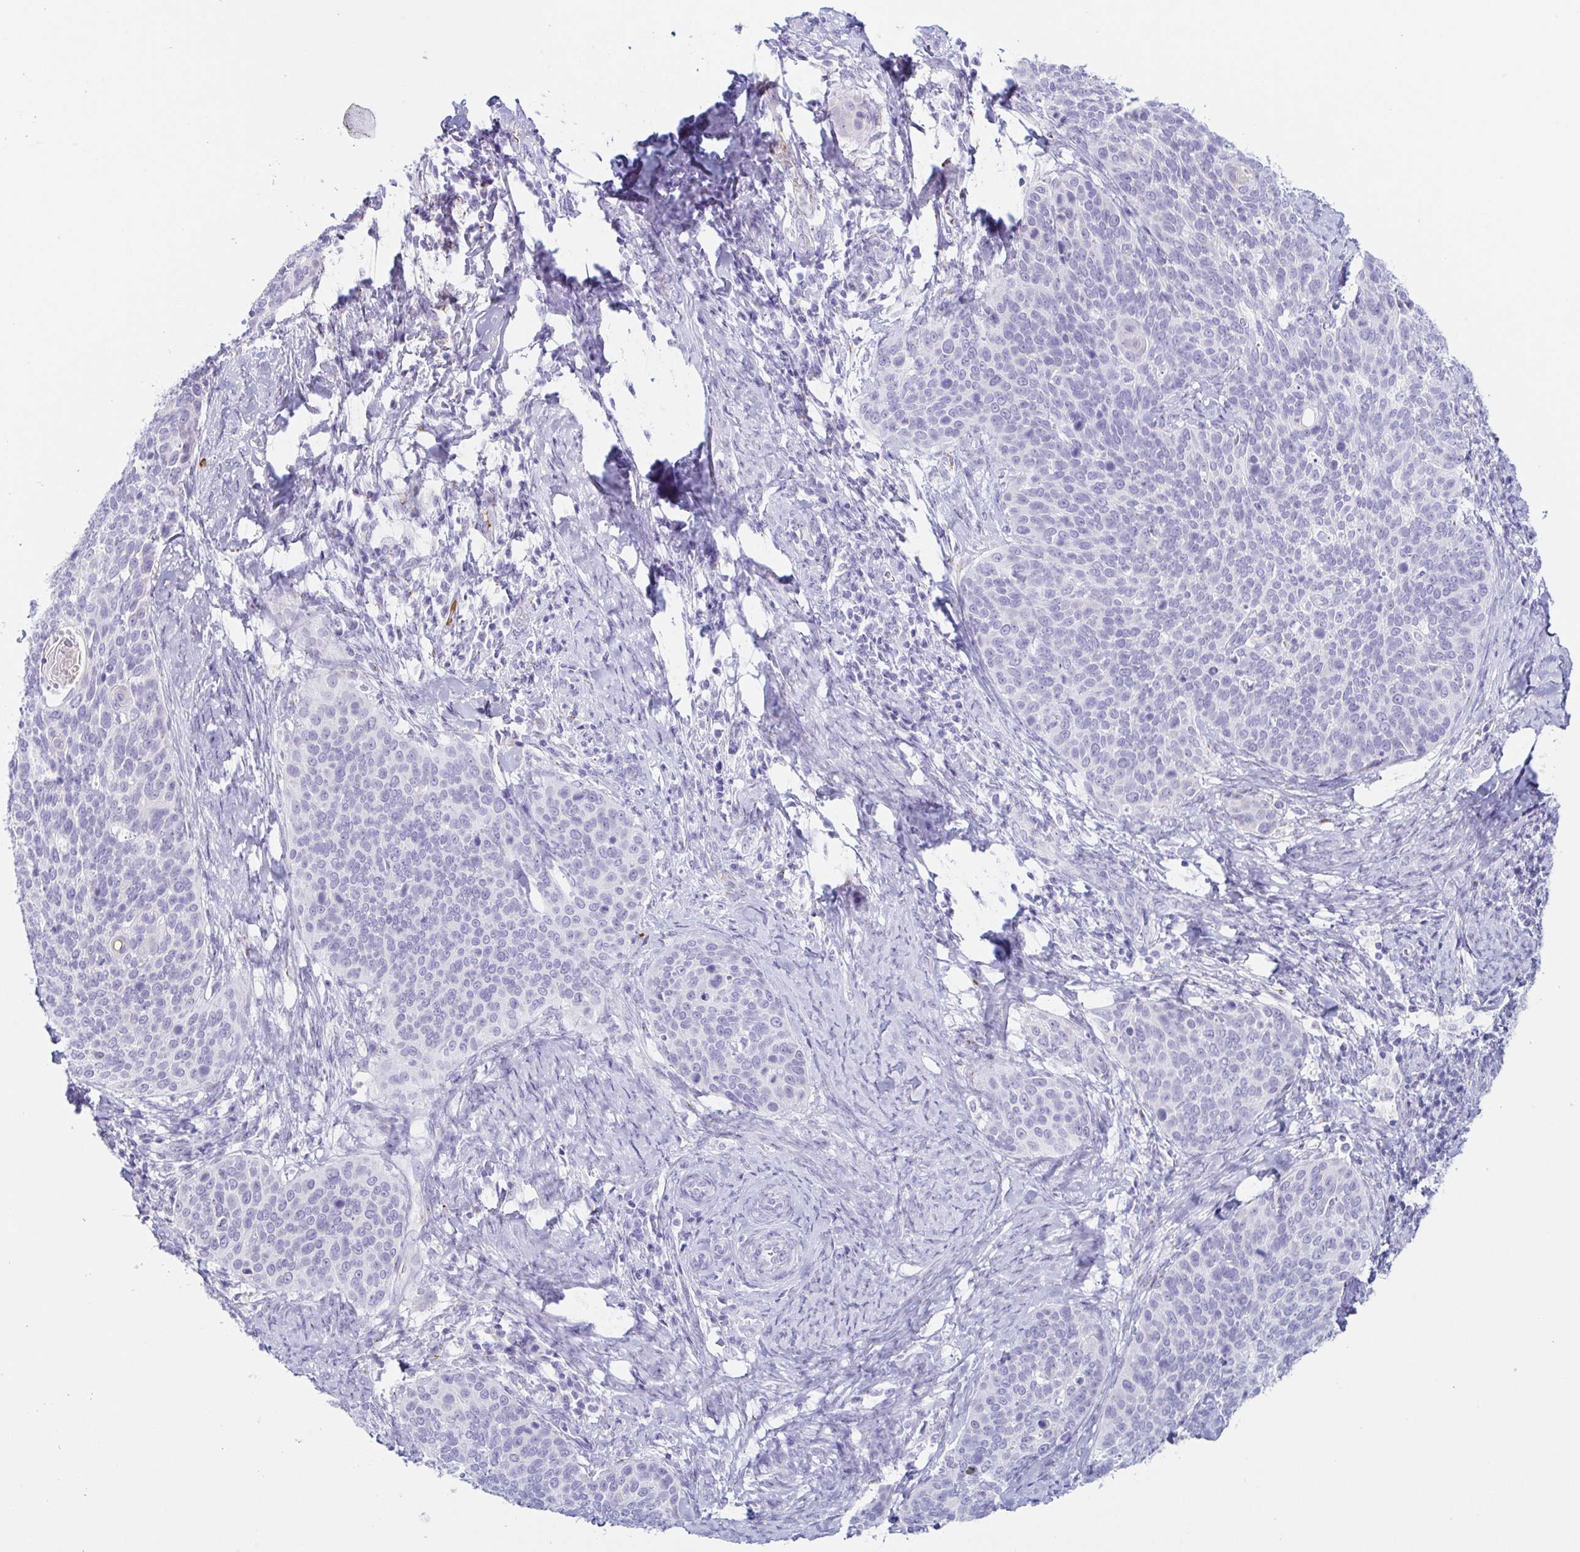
{"staining": {"intensity": "negative", "quantity": "none", "location": "none"}, "tissue": "cervical cancer", "cell_type": "Tumor cells", "image_type": "cancer", "snomed": [{"axis": "morphology", "description": "Squamous cell carcinoma, NOS"}, {"axis": "topography", "description": "Cervix"}], "caption": "Tumor cells show no significant protein staining in cervical squamous cell carcinoma.", "gene": "LDLRAD1", "patient": {"sex": "female", "age": 69}}